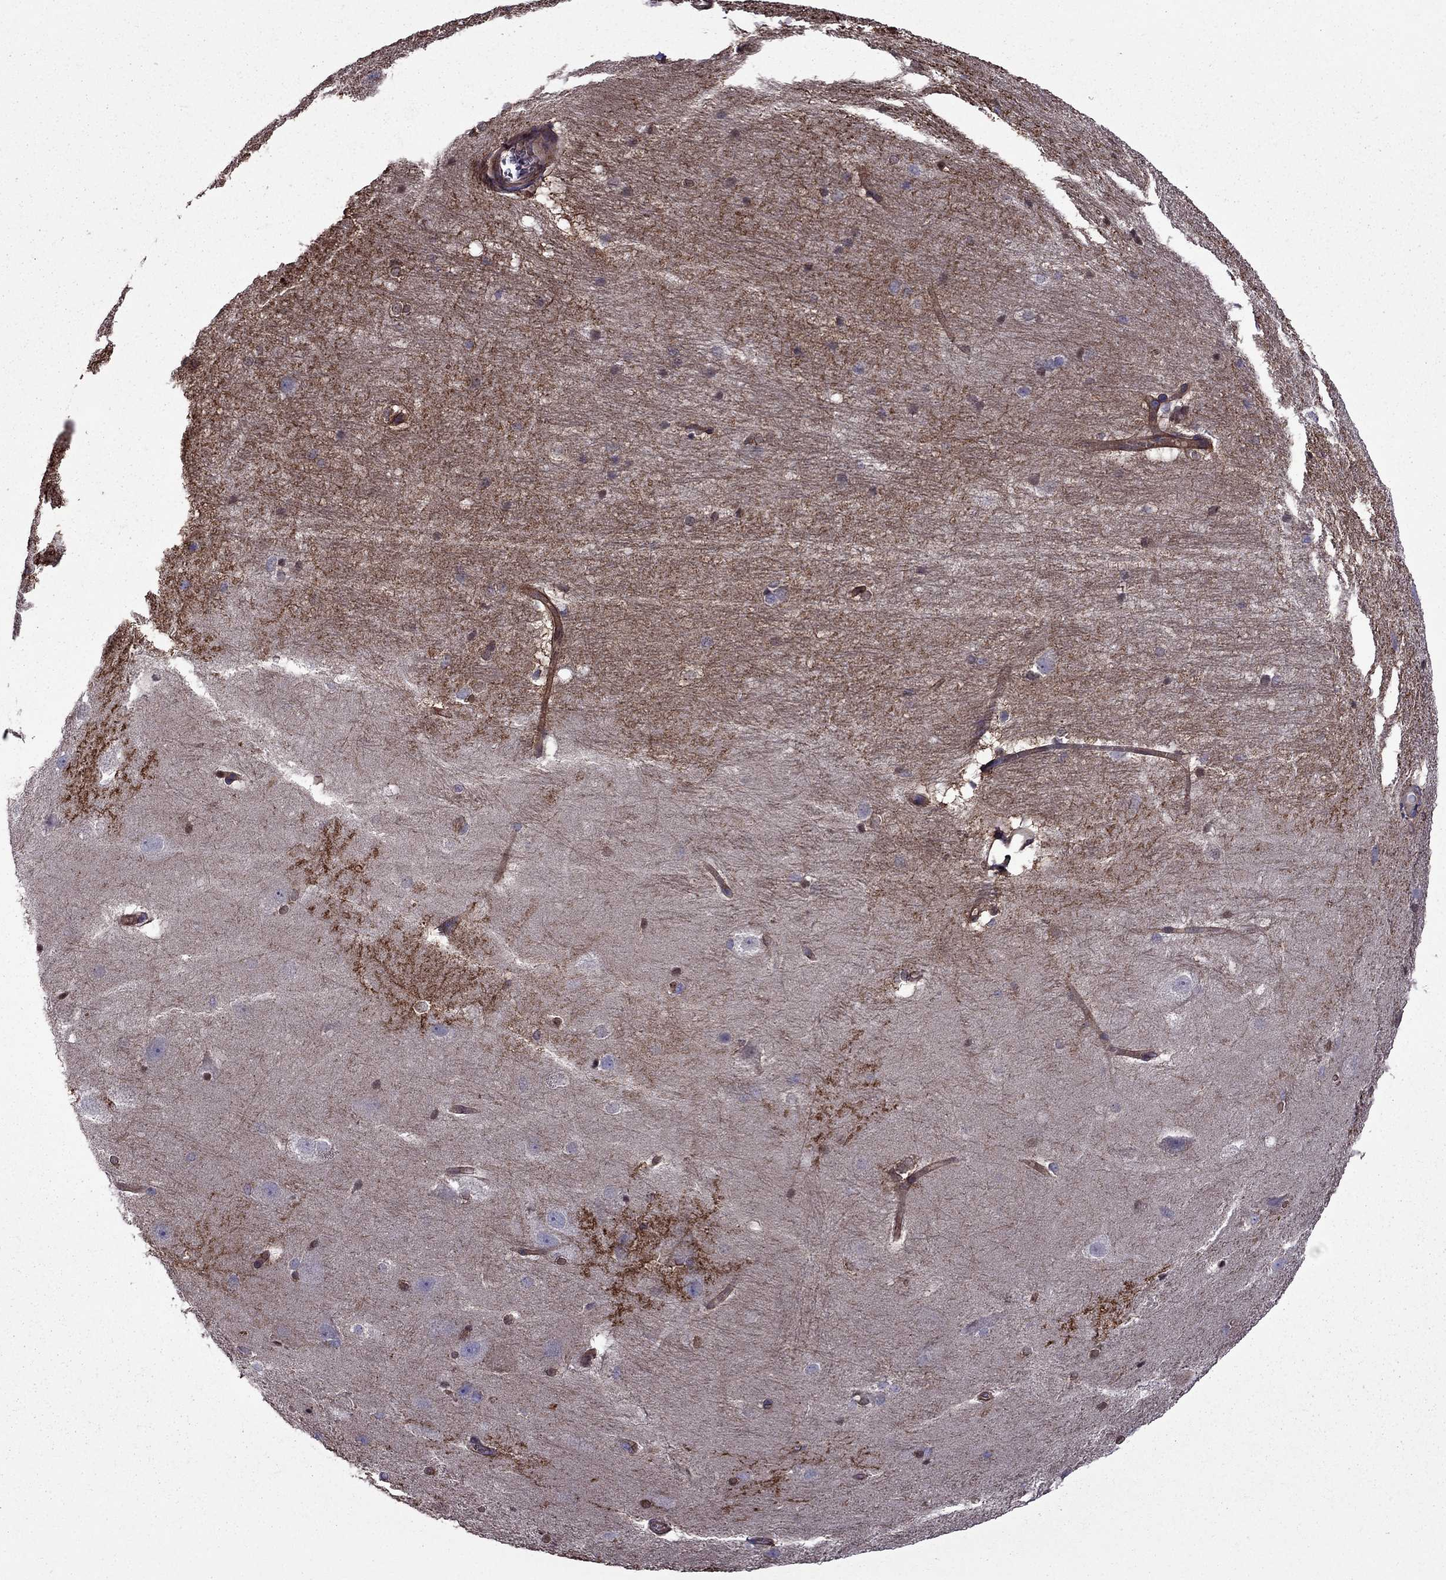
{"staining": {"intensity": "moderate", "quantity": "<25%", "location": "cytoplasmic/membranous"}, "tissue": "hippocampus", "cell_type": "Glial cells", "image_type": "normal", "snomed": [{"axis": "morphology", "description": "Normal tissue, NOS"}, {"axis": "topography", "description": "Cerebral cortex"}, {"axis": "topography", "description": "Hippocampus"}], "caption": "Glial cells show moderate cytoplasmic/membranous staining in about <25% of cells in normal hippocampus.", "gene": "ITGB1", "patient": {"sex": "female", "age": 19}}